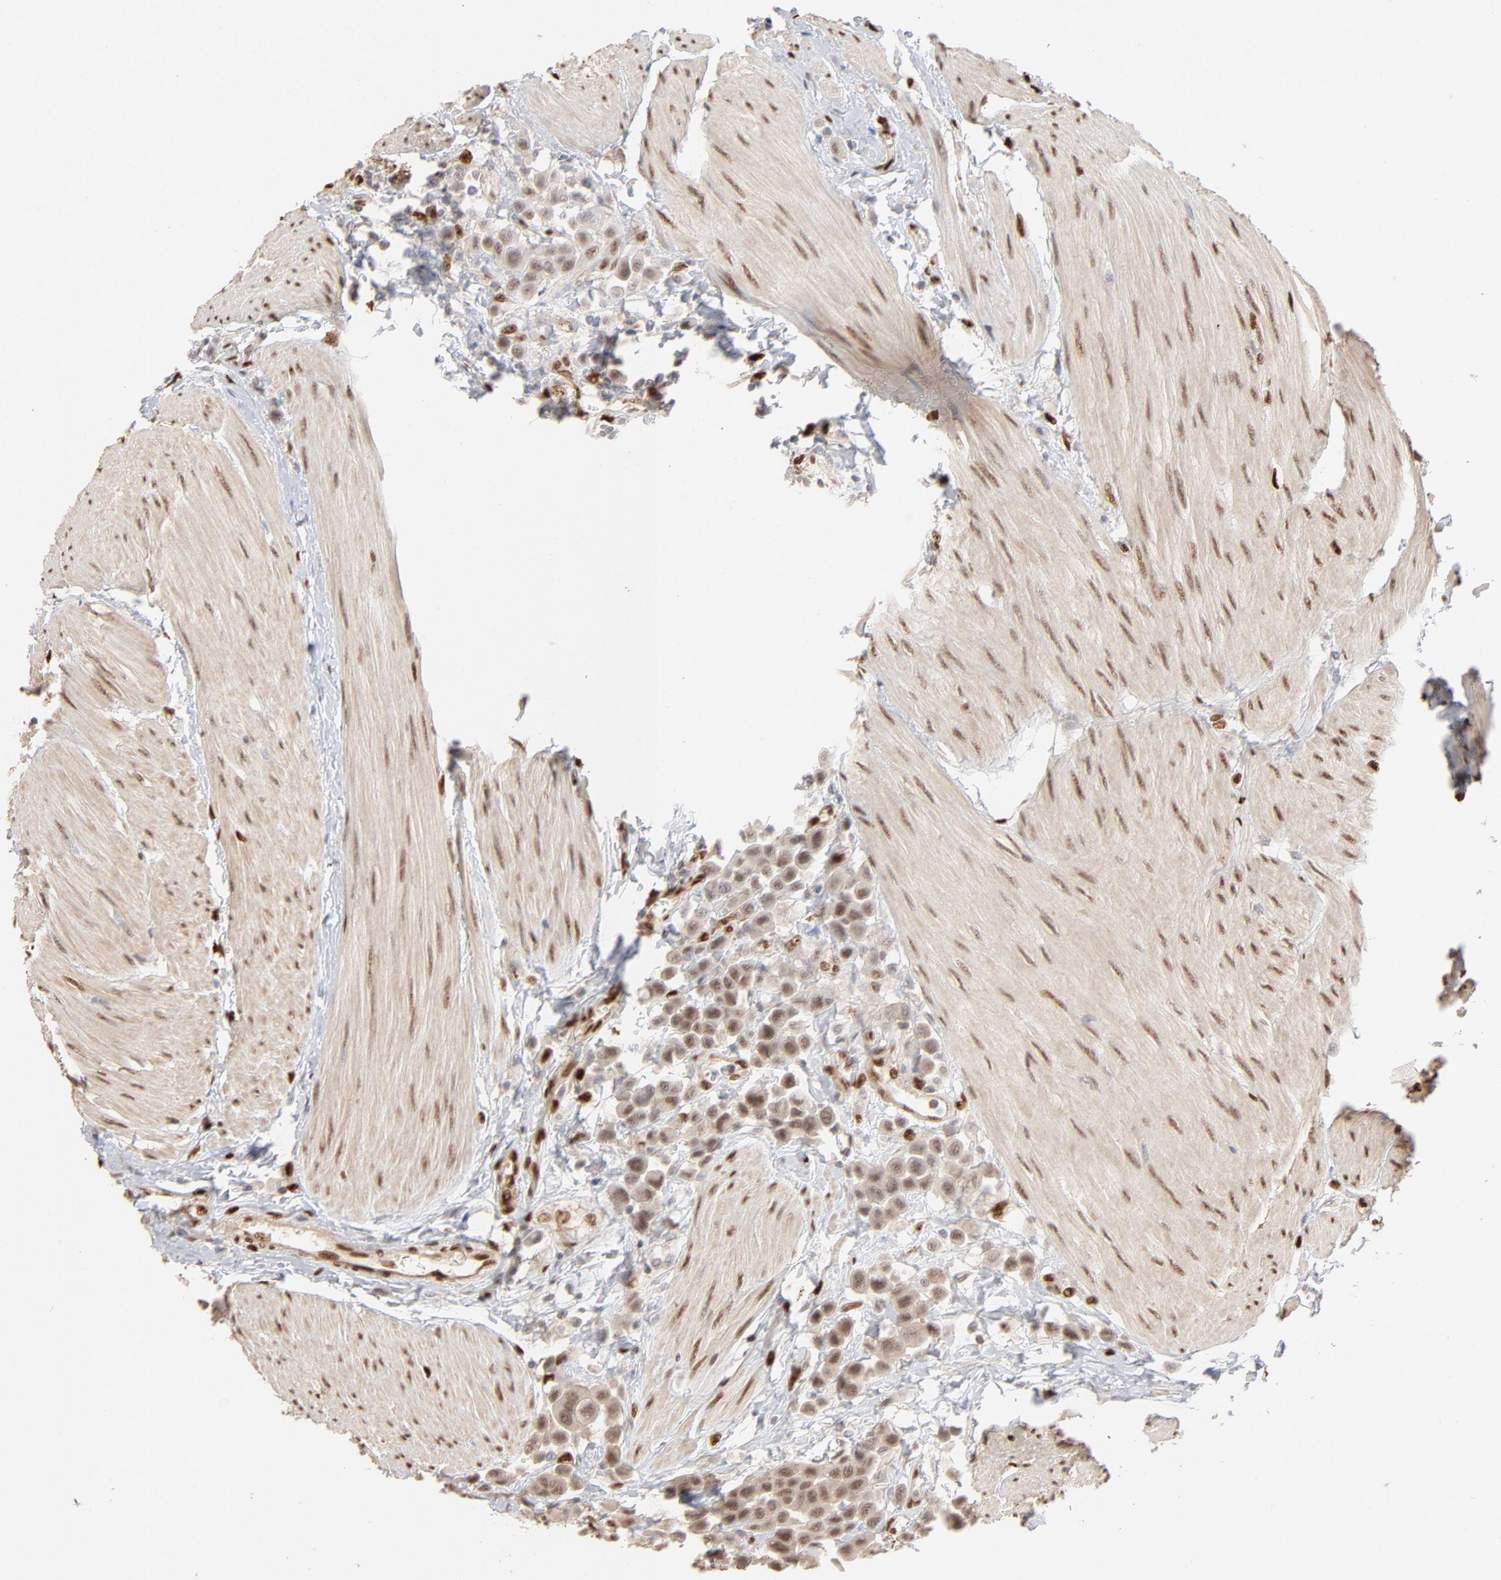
{"staining": {"intensity": "weak", "quantity": "25%-75%", "location": "nuclear"}, "tissue": "urothelial cancer", "cell_type": "Tumor cells", "image_type": "cancer", "snomed": [{"axis": "morphology", "description": "Urothelial carcinoma, High grade"}, {"axis": "topography", "description": "Urinary bladder"}], "caption": "A histopathology image of high-grade urothelial carcinoma stained for a protein exhibits weak nuclear brown staining in tumor cells.", "gene": "NFIB", "patient": {"sex": "male", "age": 50}}